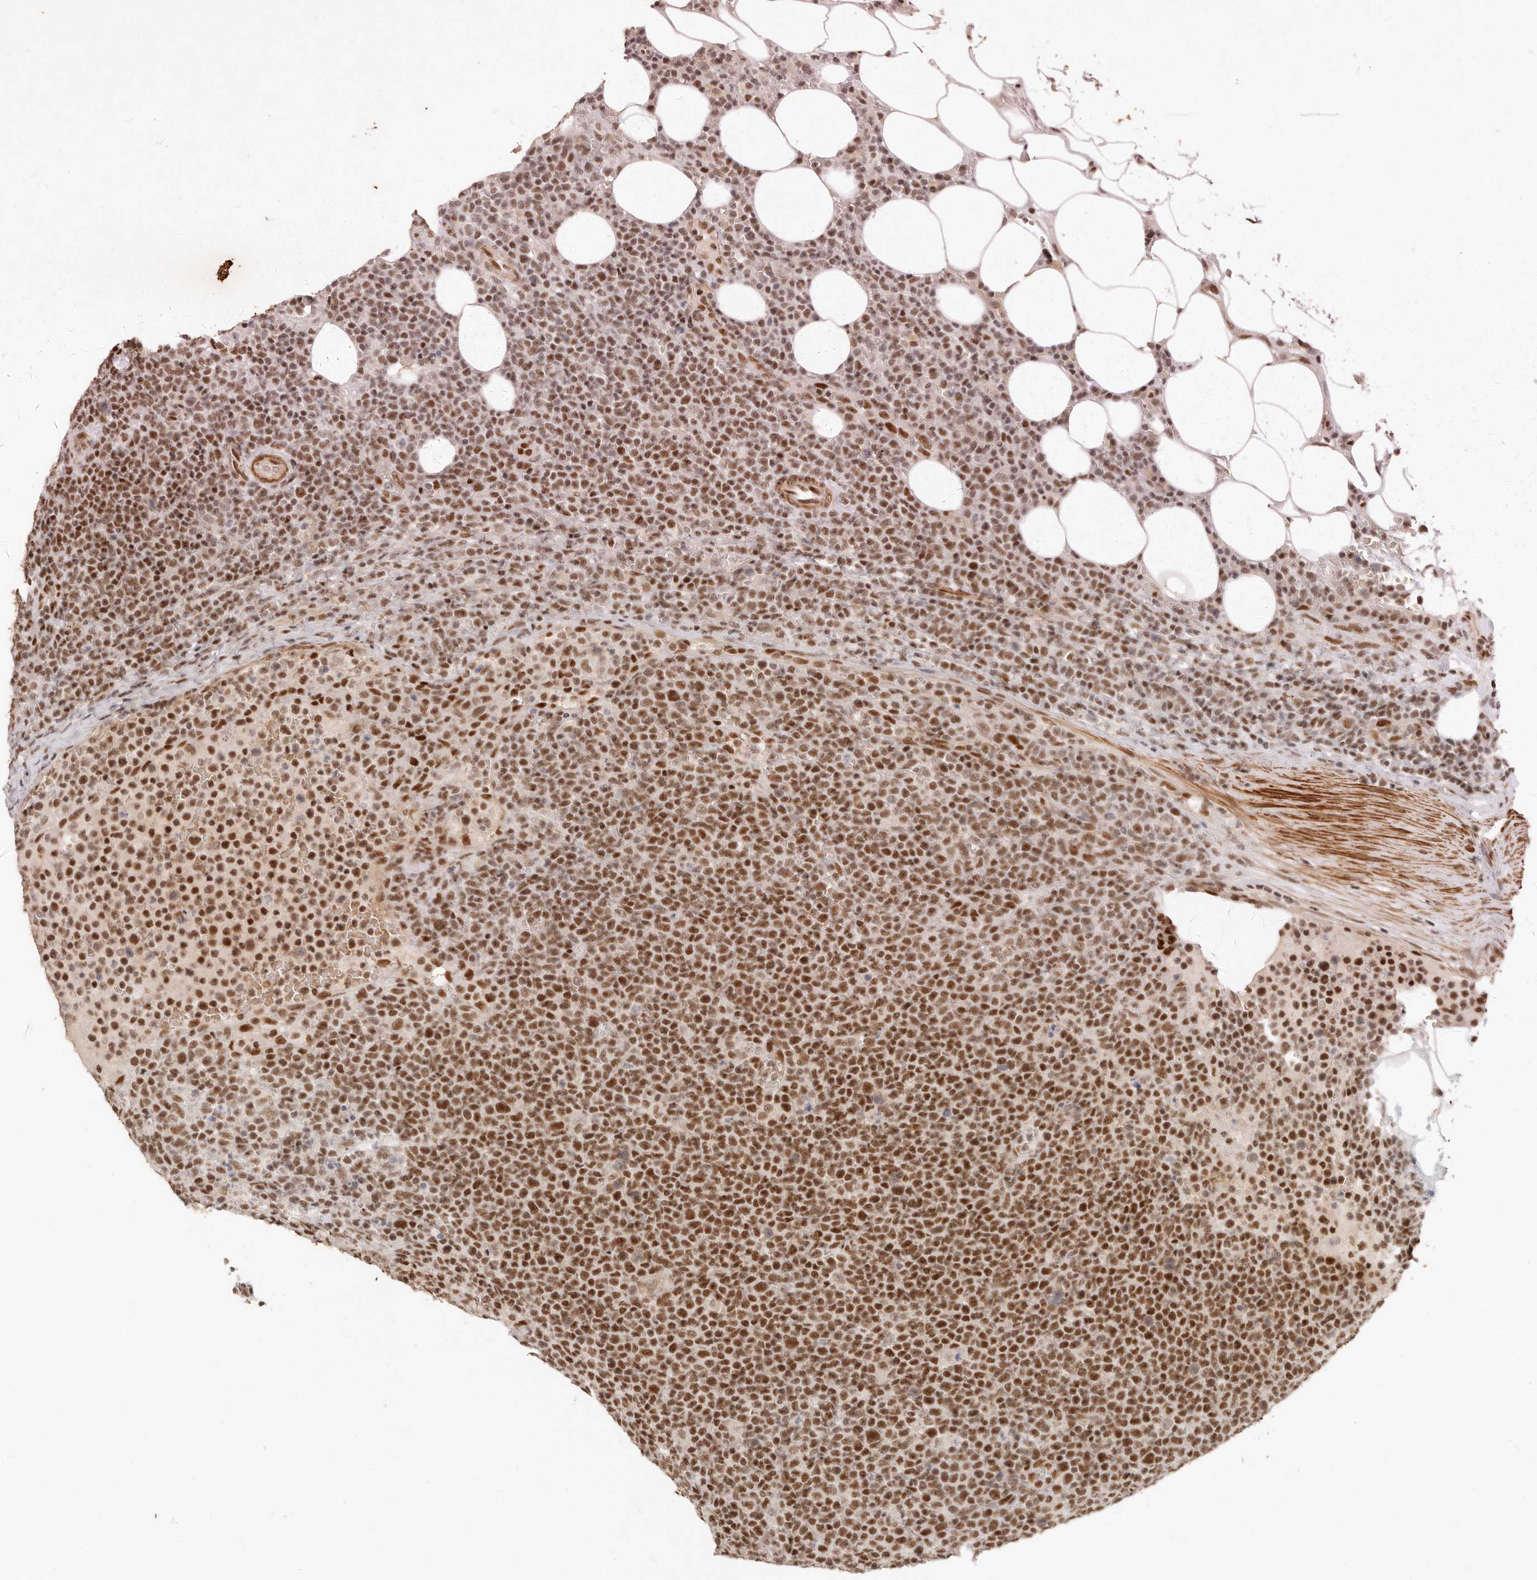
{"staining": {"intensity": "strong", "quantity": ">75%", "location": "nuclear"}, "tissue": "lymphoma", "cell_type": "Tumor cells", "image_type": "cancer", "snomed": [{"axis": "morphology", "description": "Malignant lymphoma, non-Hodgkin's type, High grade"}, {"axis": "topography", "description": "Lymph node"}], "caption": "A photomicrograph of human lymphoma stained for a protein reveals strong nuclear brown staining in tumor cells.", "gene": "GABPA", "patient": {"sex": "male", "age": 61}}